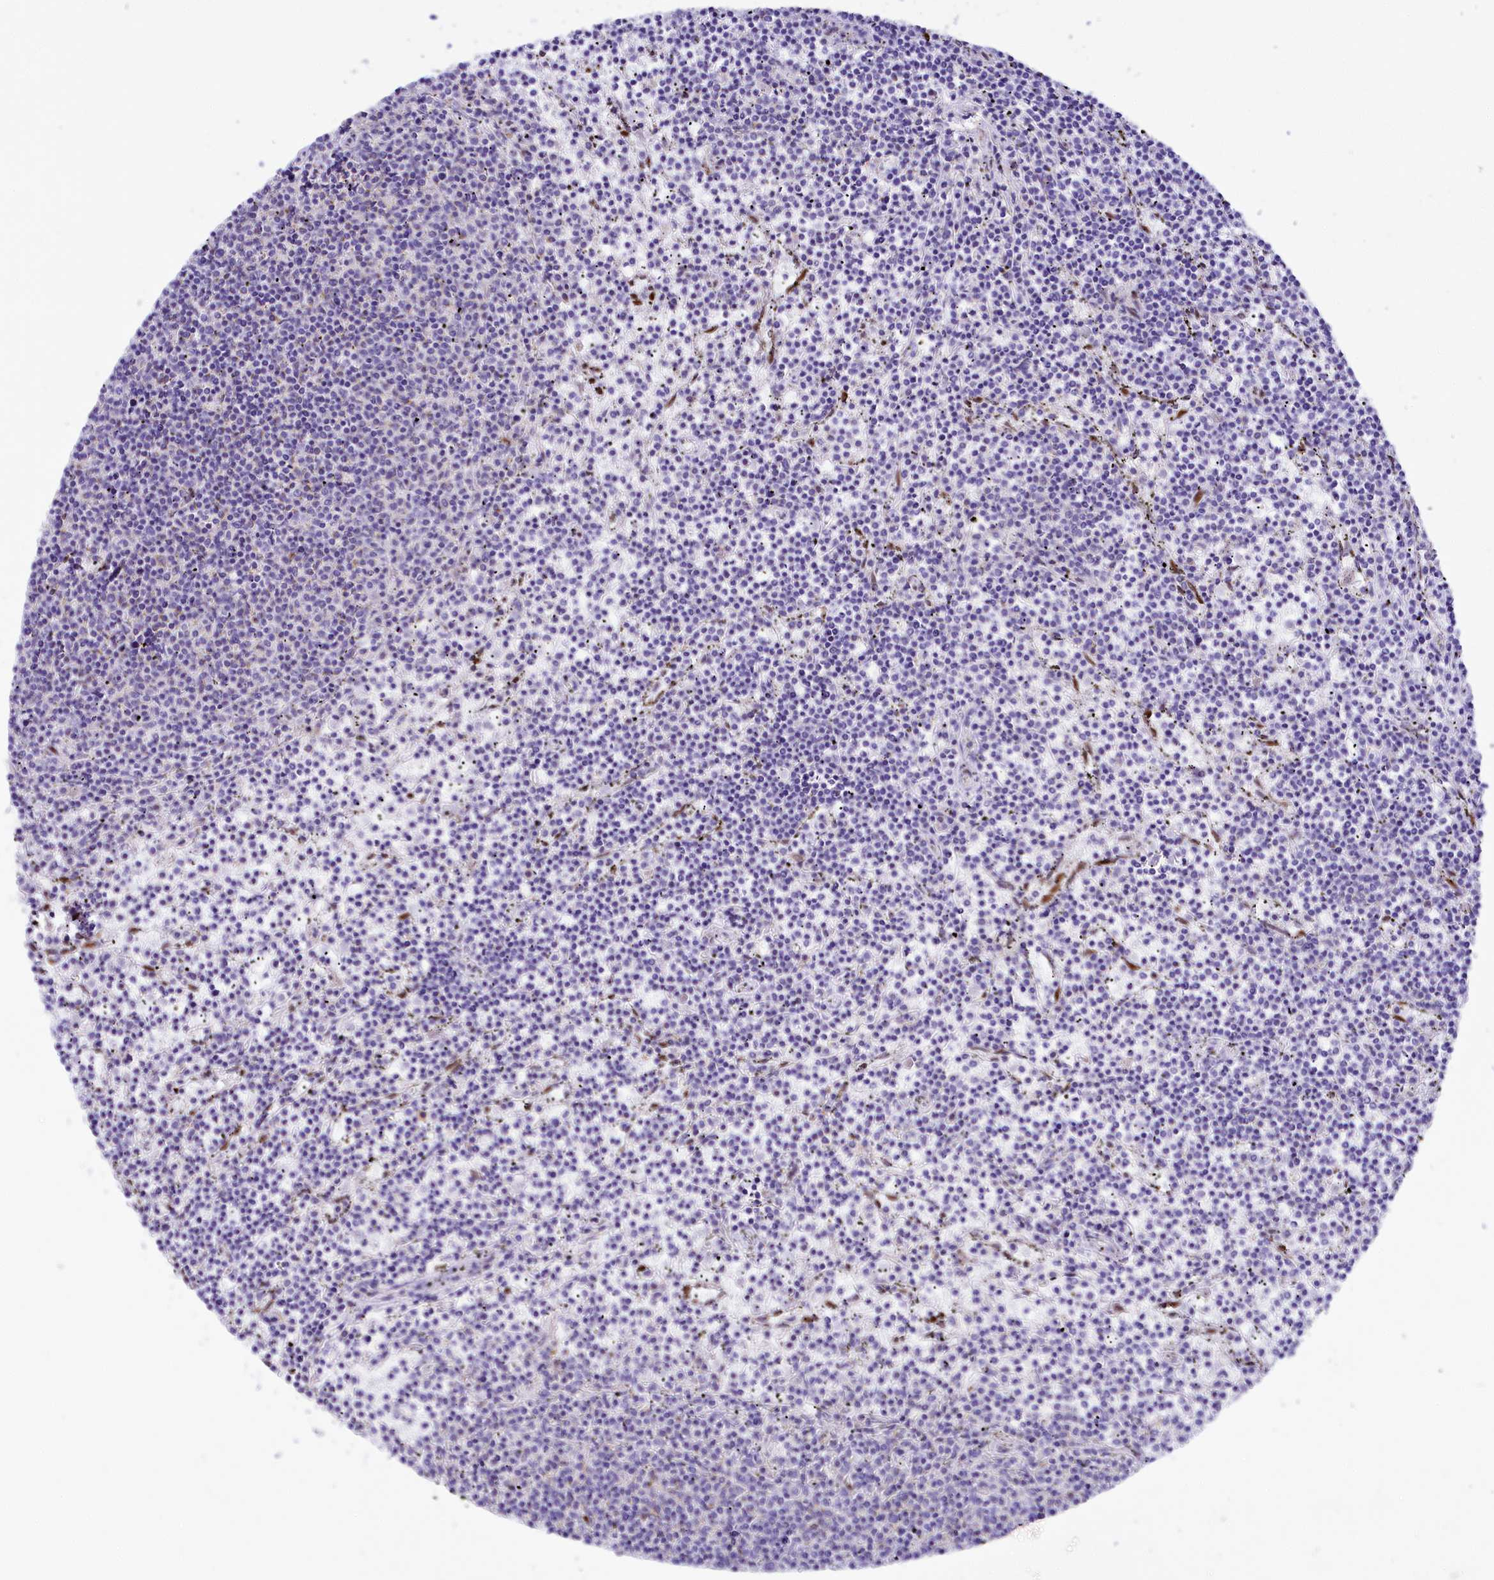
{"staining": {"intensity": "negative", "quantity": "none", "location": "none"}, "tissue": "lymphoma", "cell_type": "Tumor cells", "image_type": "cancer", "snomed": [{"axis": "morphology", "description": "Malignant lymphoma, non-Hodgkin's type, Low grade"}, {"axis": "topography", "description": "Spleen"}], "caption": "This histopathology image is of malignant lymphoma, non-Hodgkin's type (low-grade) stained with immunohistochemistry to label a protein in brown with the nuclei are counter-stained blue. There is no expression in tumor cells.", "gene": "PPIP5K2", "patient": {"sex": "female", "age": 50}}